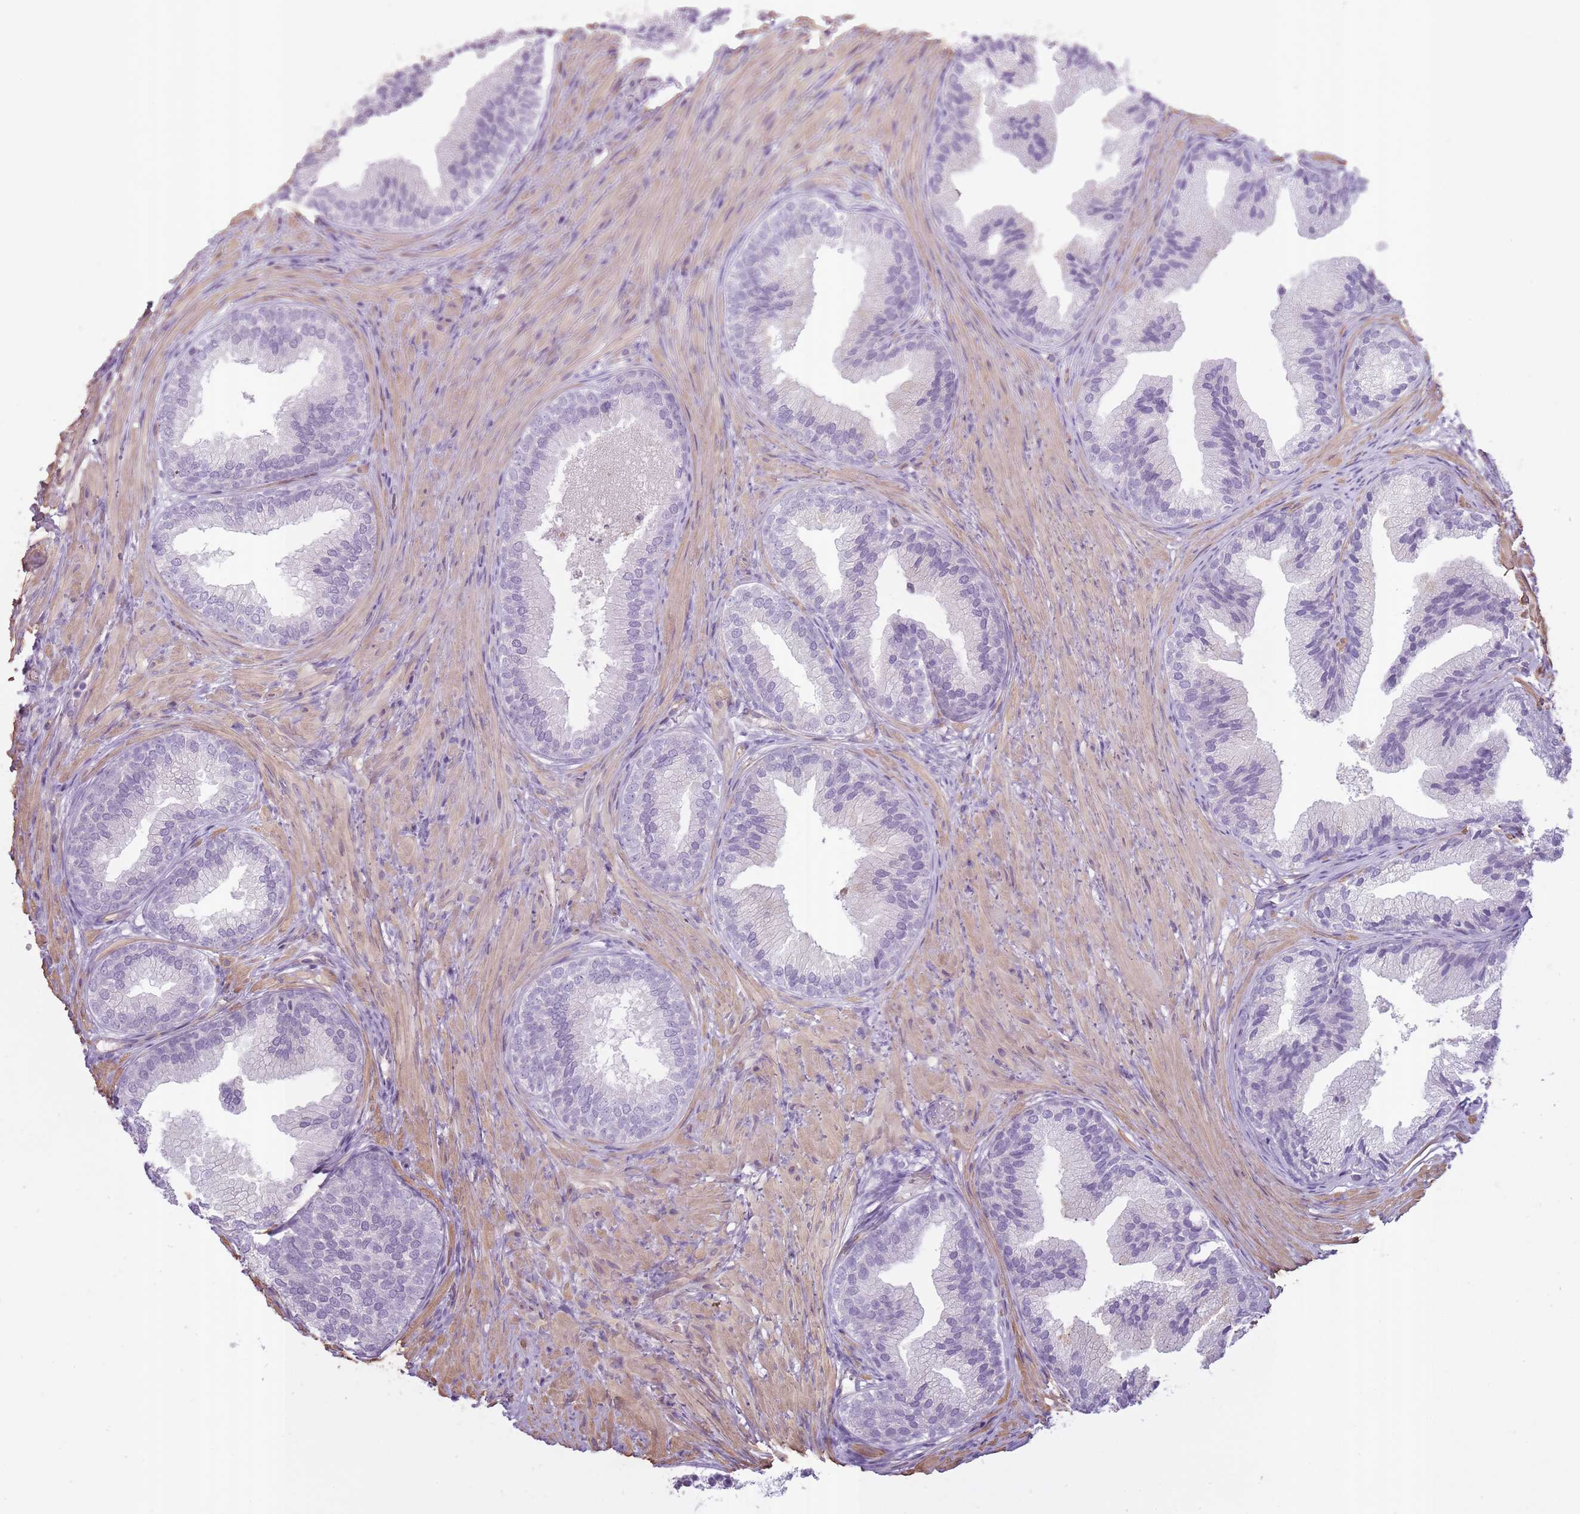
{"staining": {"intensity": "negative", "quantity": "none", "location": "none"}, "tissue": "prostate", "cell_type": "Glandular cells", "image_type": "normal", "snomed": [{"axis": "morphology", "description": "Normal tissue, NOS"}, {"axis": "topography", "description": "Prostate"}], "caption": "An immunohistochemistry (IHC) micrograph of unremarkable prostate is shown. There is no staining in glandular cells of prostate. The staining was performed using DAB (3,3'-diaminobenzidine) to visualize the protein expression in brown, while the nuclei were stained in blue with hematoxylin (Magnification: 20x).", "gene": "SLC8A2", "patient": {"sex": "male", "age": 76}}